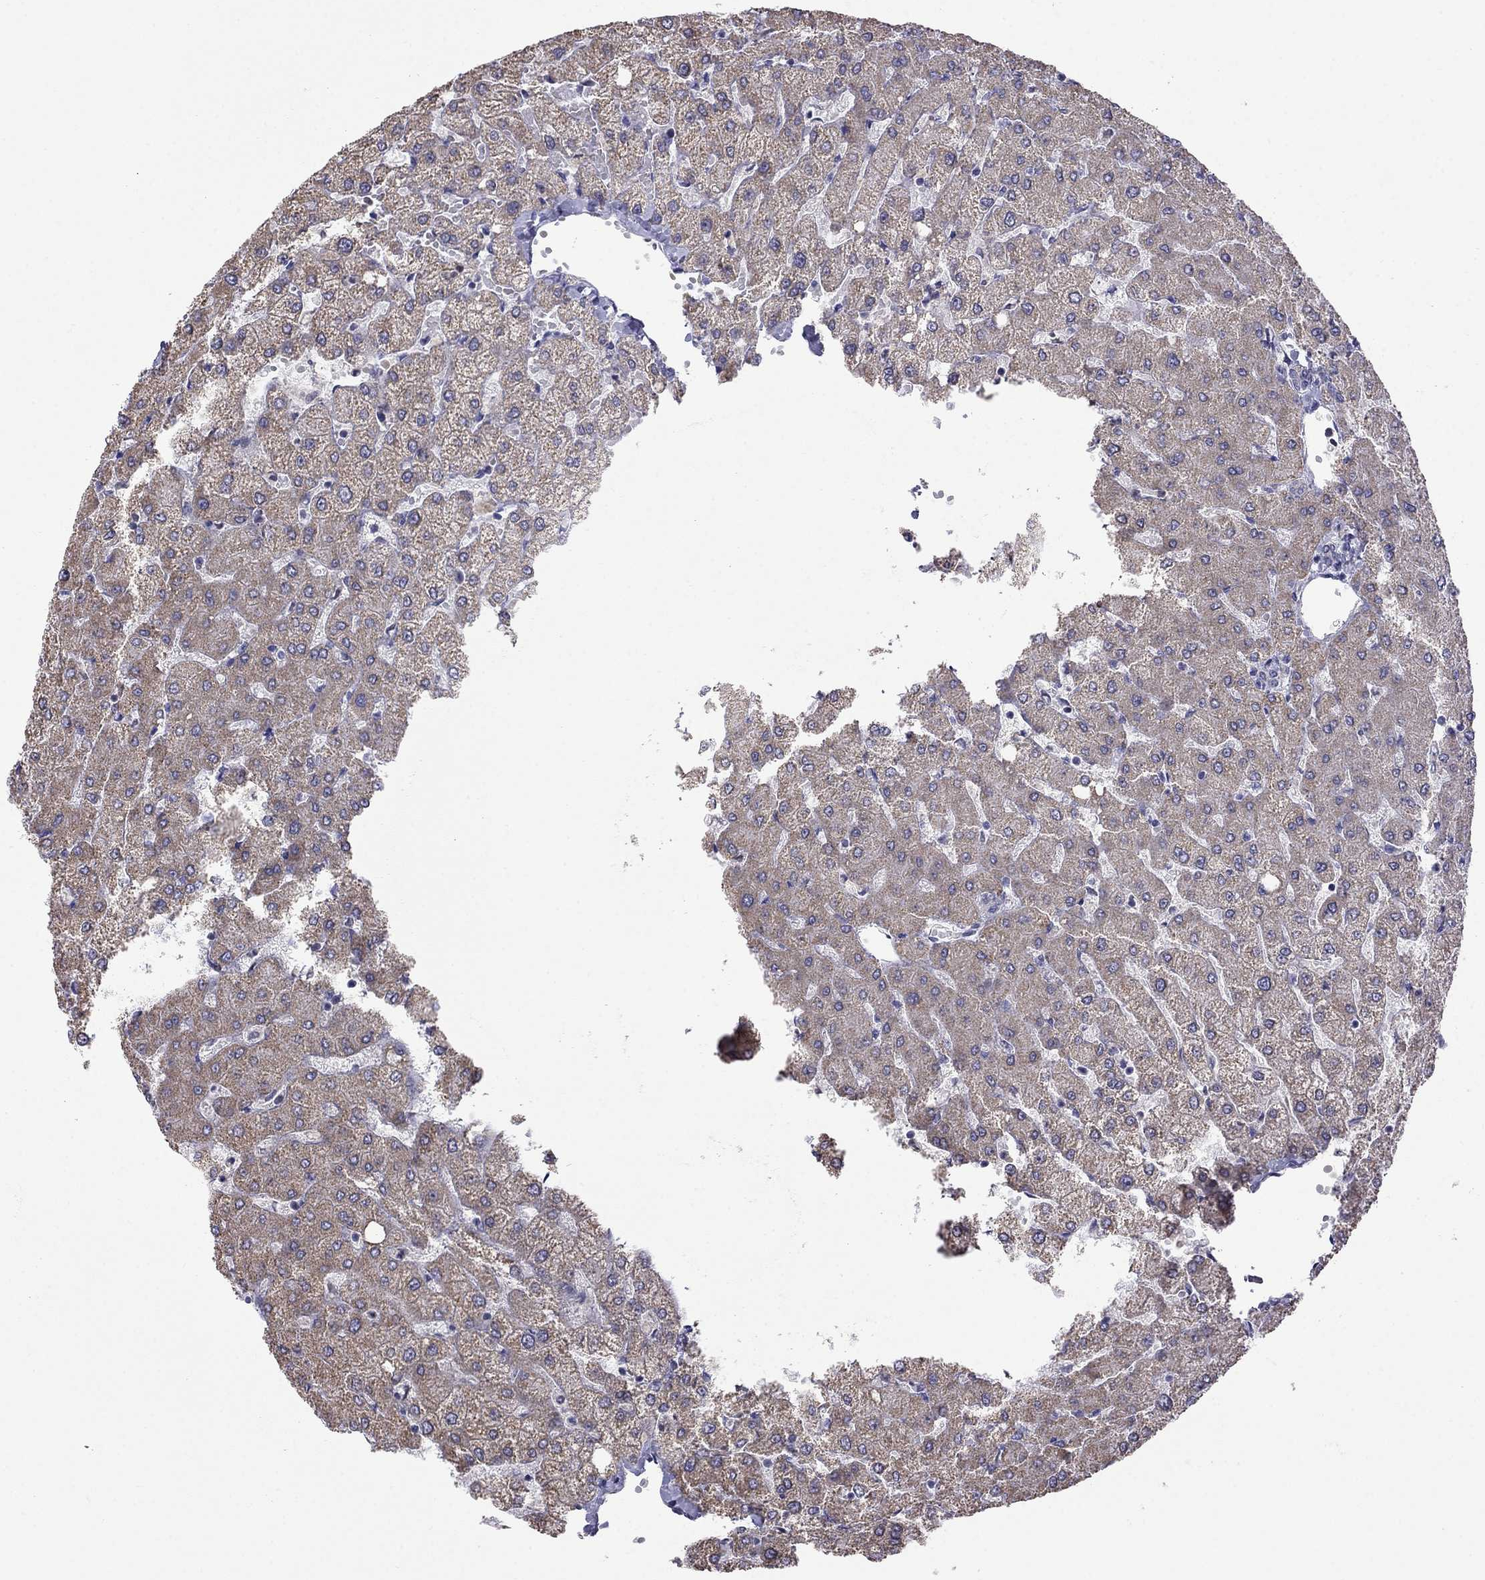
{"staining": {"intensity": "negative", "quantity": "none", "location": "none"}, "tissue": "liver", "cell_type": "Cholangiocytes", "image_type": "normal", "snomed": [{"axis": "morphology", "description": "Normal tissue, NOS"}, {"axis": "topography", "description": "Liver"}], "caption": "Immunohistochemistry (IHC) image of unremarkable liver: liver stained with DAB demonstrates no significant protein expression in cholangiocytes. (Stains: DAB (3,3'-diaminobenzidine) immunohistochemistry with hematoxylin counter stain, Microscopy: brightfield microscopy at high magnification).", "gene": "LRRC39", "patient": {"sex": "female", "age": 54}}